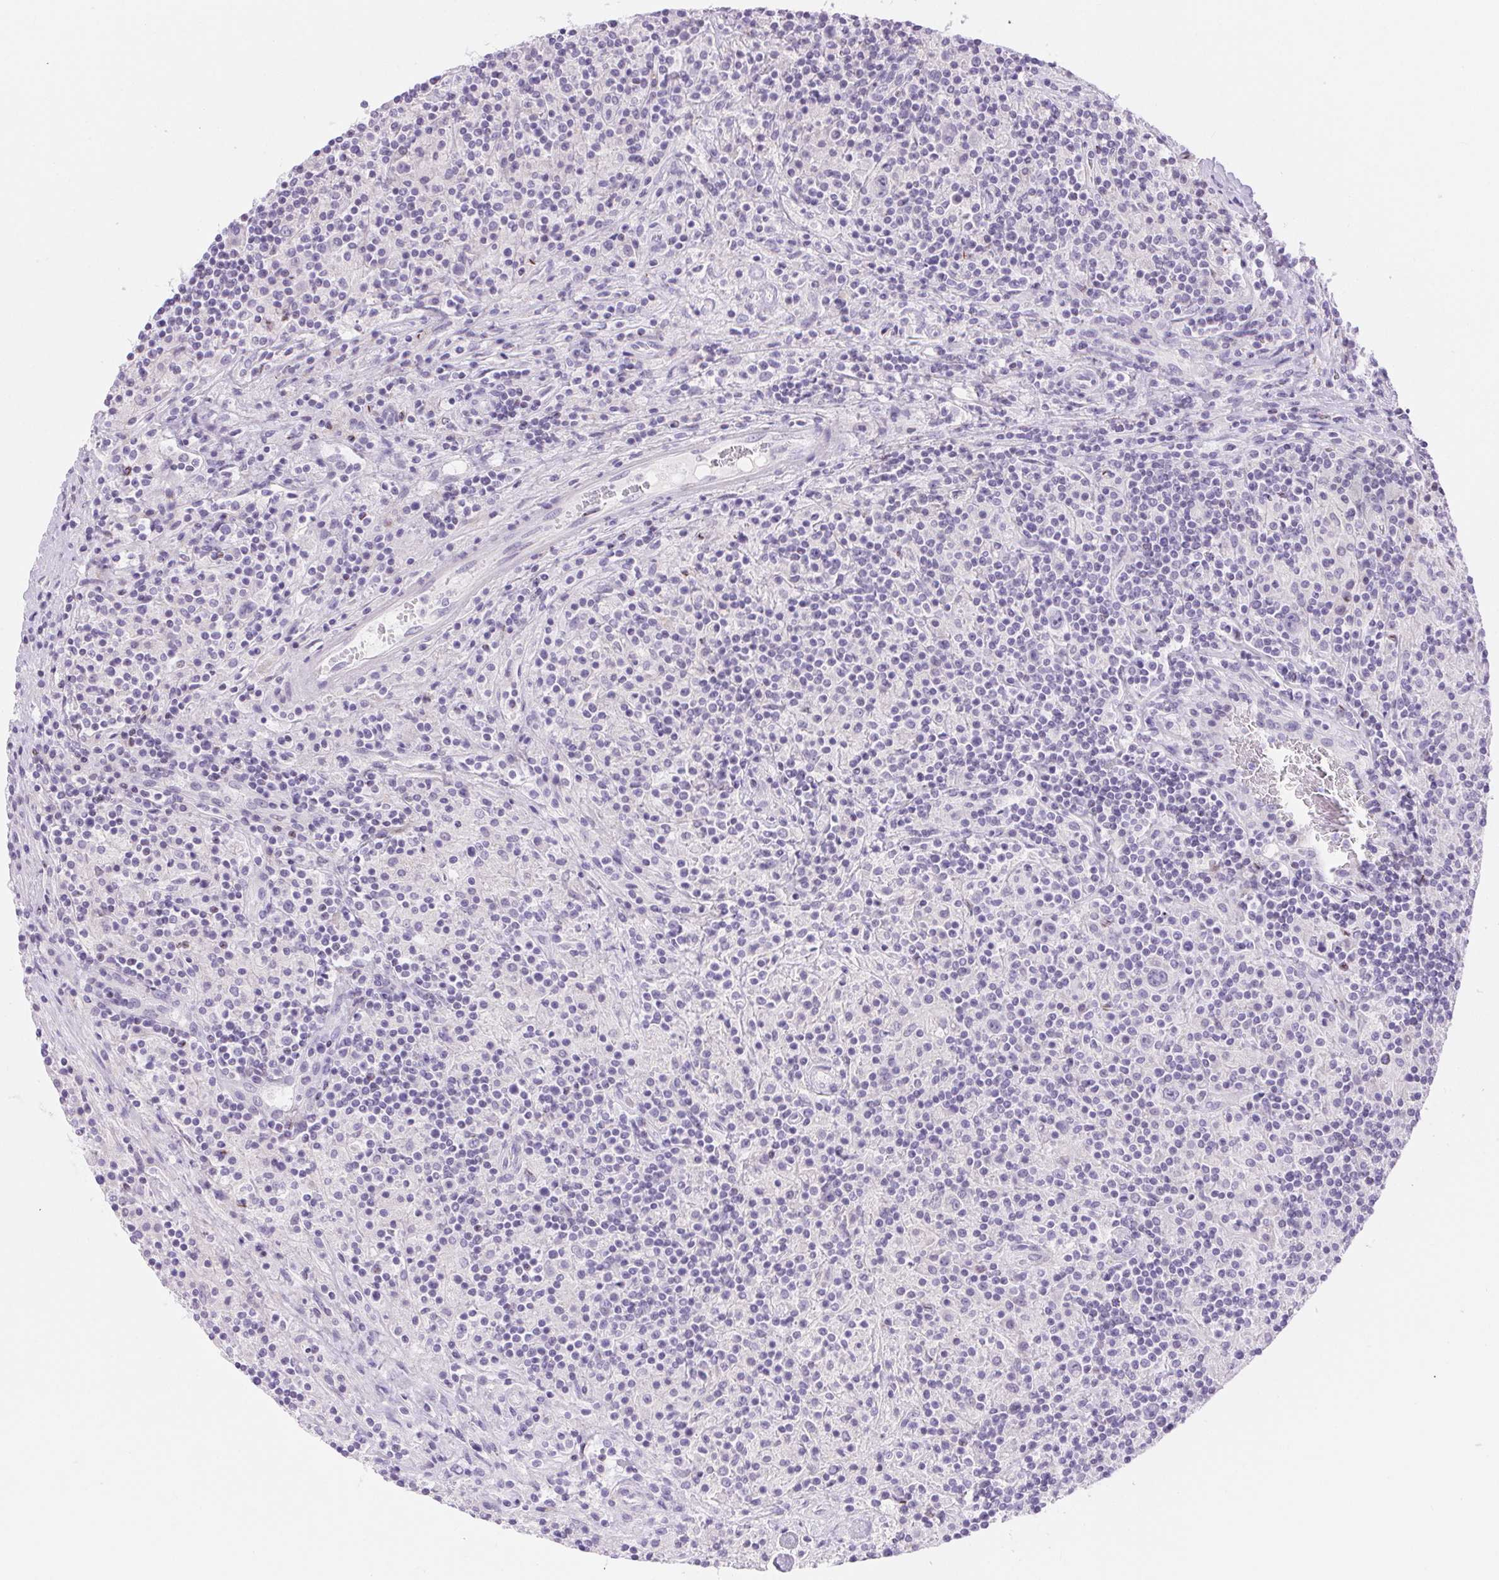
{"staining": {"intensity": "negative", "quantity": "none", "location": "none"}, "tissue": "lymphoma", "cell_type": "Tumor cells", "image_type": "cancer", "snomed": [{"axis": "morphology", "description": "Hodgkin's disease, NOS"}, {"axis": "topography", "description": "Lymph node"}], "caption": "IHC histopathology image of neoplastic tissue: human Hodgkin's disease stained with DAB exhibits no significant protein staining in tumor cells. The staining was performed using DAB (3,3'-diaminobenzidine) to visualize the protein expression in brown, while the nuclei were stained in blue with hematoxylin (Magnification: 20x).", "gene": "CLDN16", "patient": {"sex": "male", "age": 70}}